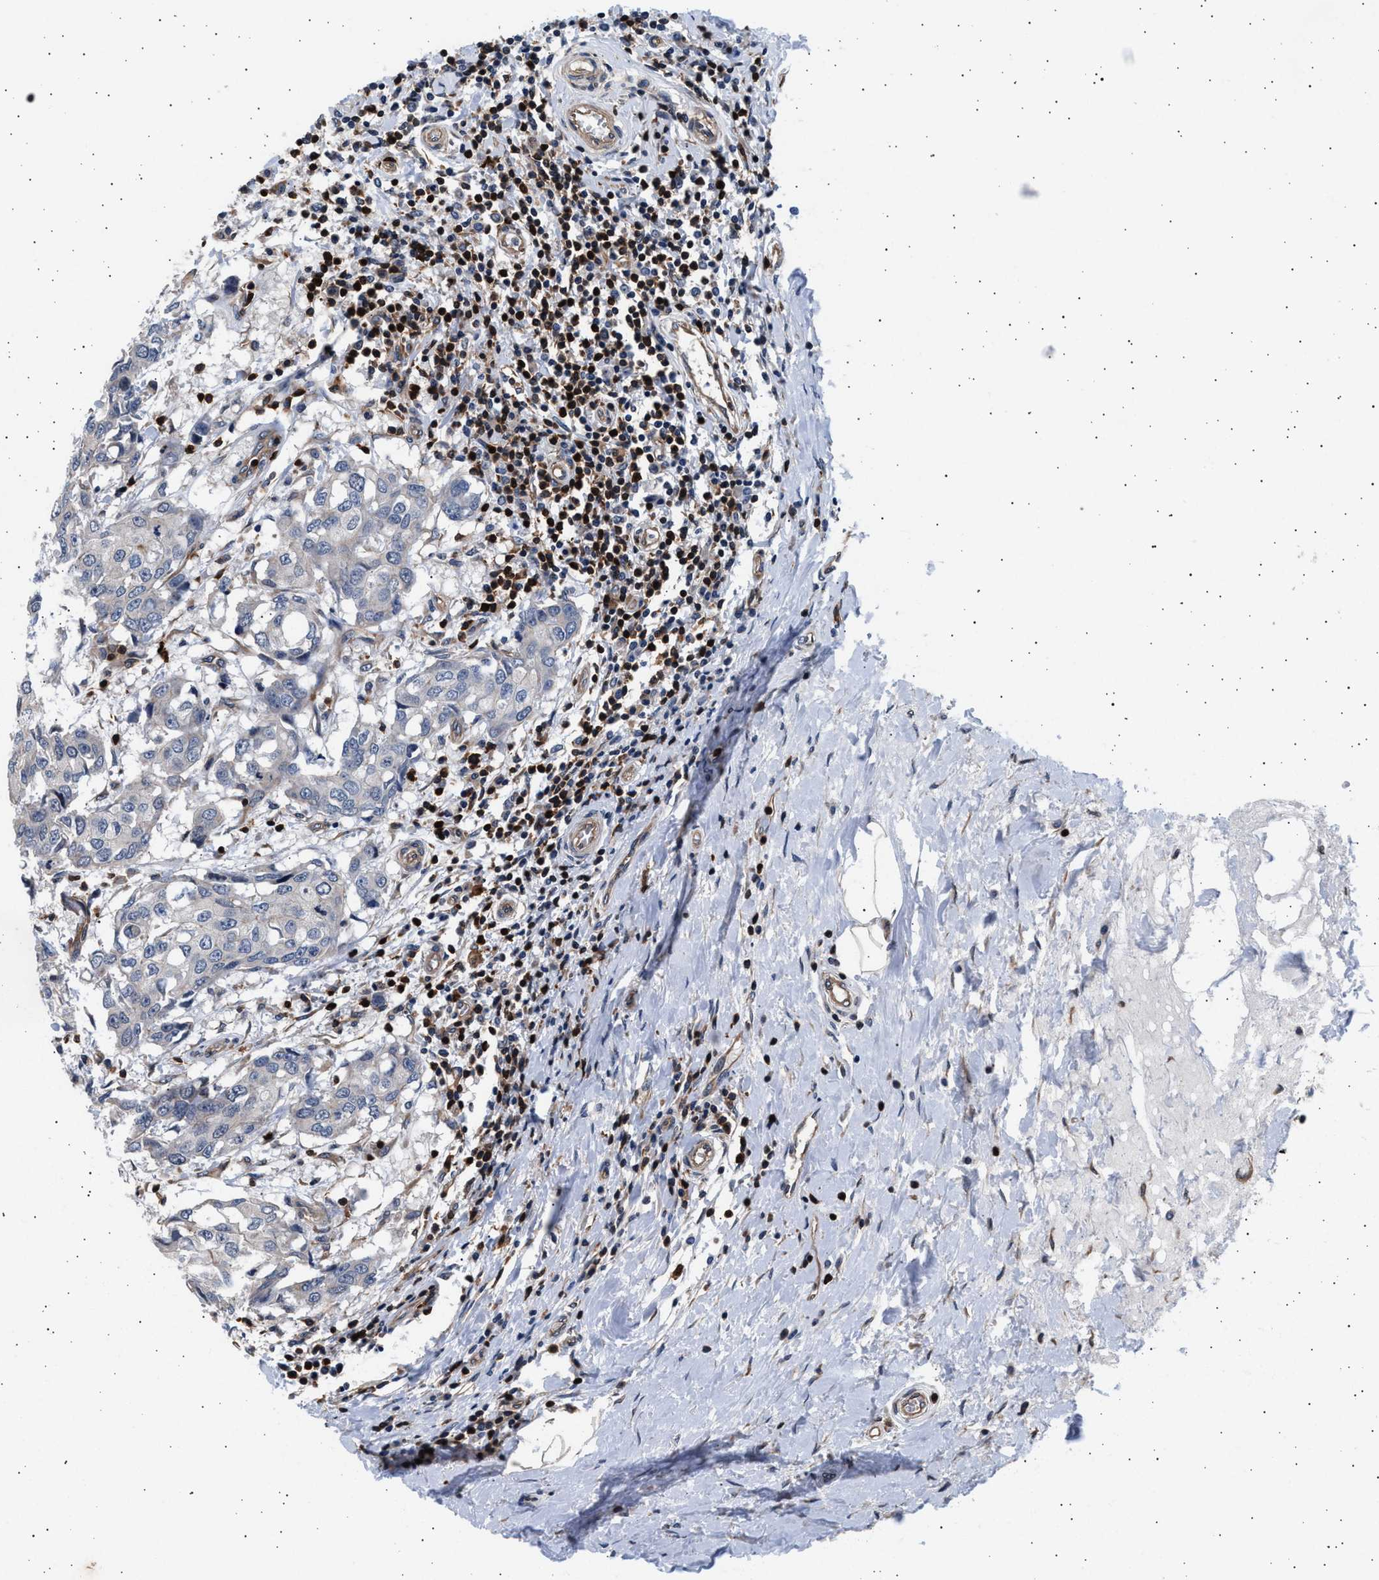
{"staining": {"intensity": "negative", "quantity": "none", "location": "none"}, "tissue": "breast cancer", "cell_type": "Tumor cells", "image_type": "cancer", "snomed": [{"axis": "morphology", "description": "Duct carcinoma"}, {"axis": "topography", "description": "Breast"}], "caption": "The histopathology image displays no significant positivity in tumor cells of breast intraductal carcinoma.", "gene": "GRAP2", "patient": {"sex": "female", "age": 27}}